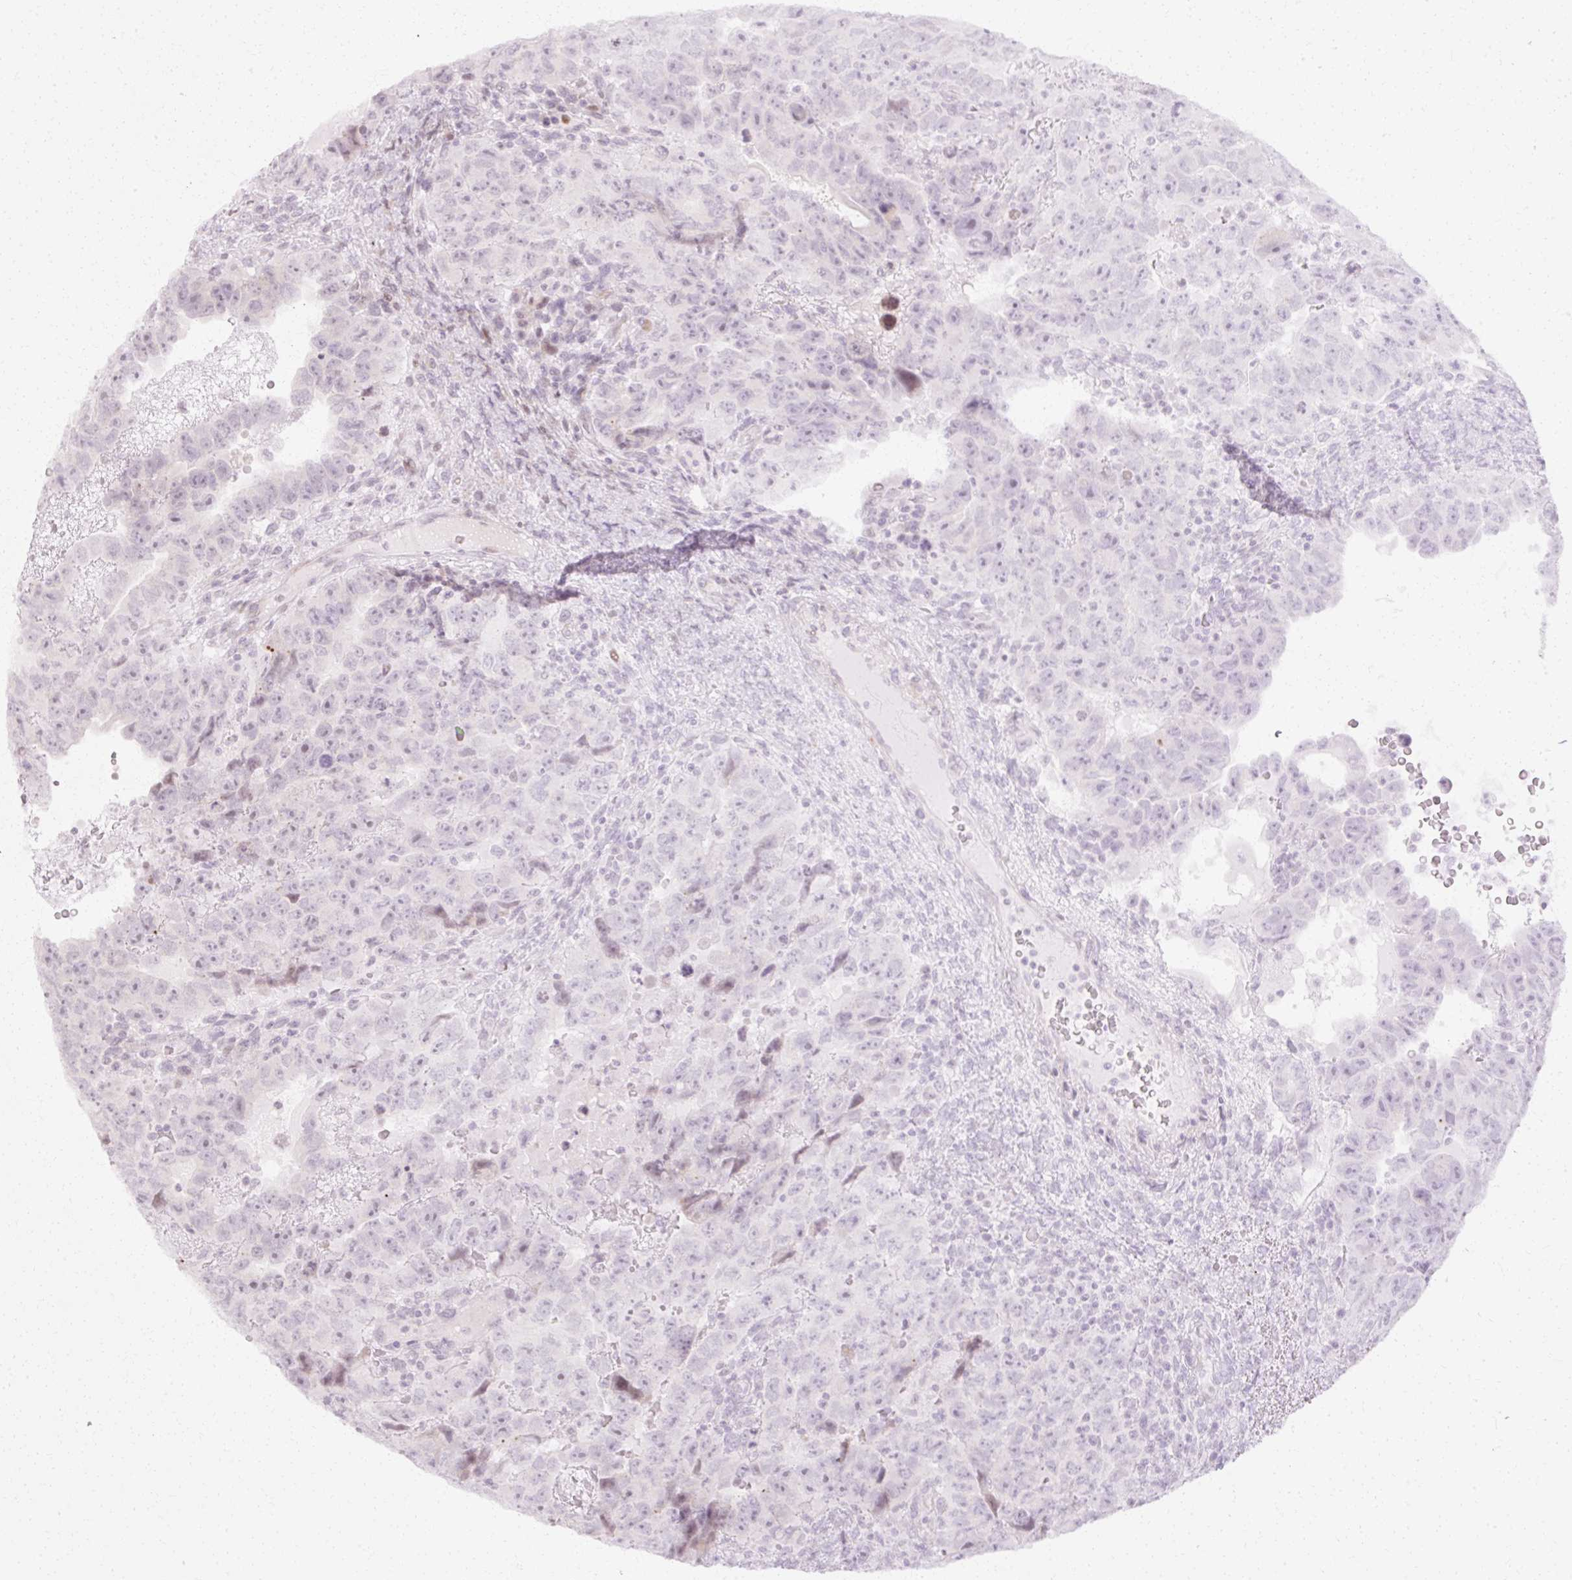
{"staining": {"intensity": "weak", "quantity": "<25%", "location": "nuclear"}, "tissue": "testis cancer", "cell_type": "Tumor cells", "image_type": "cancer", "snomed": [{"axis": "morphology", "description": "Carcinoma, Embryonal, NOS"}, {"axis": "topography", "description": "Testis"}], "caption": "High power microscopy photomicrograph of an IHC image of testis cancer, revealing no significant staining in tumor cells.", "gene": "C3orf49", "patient": {"sex": "male", "age": 24}}